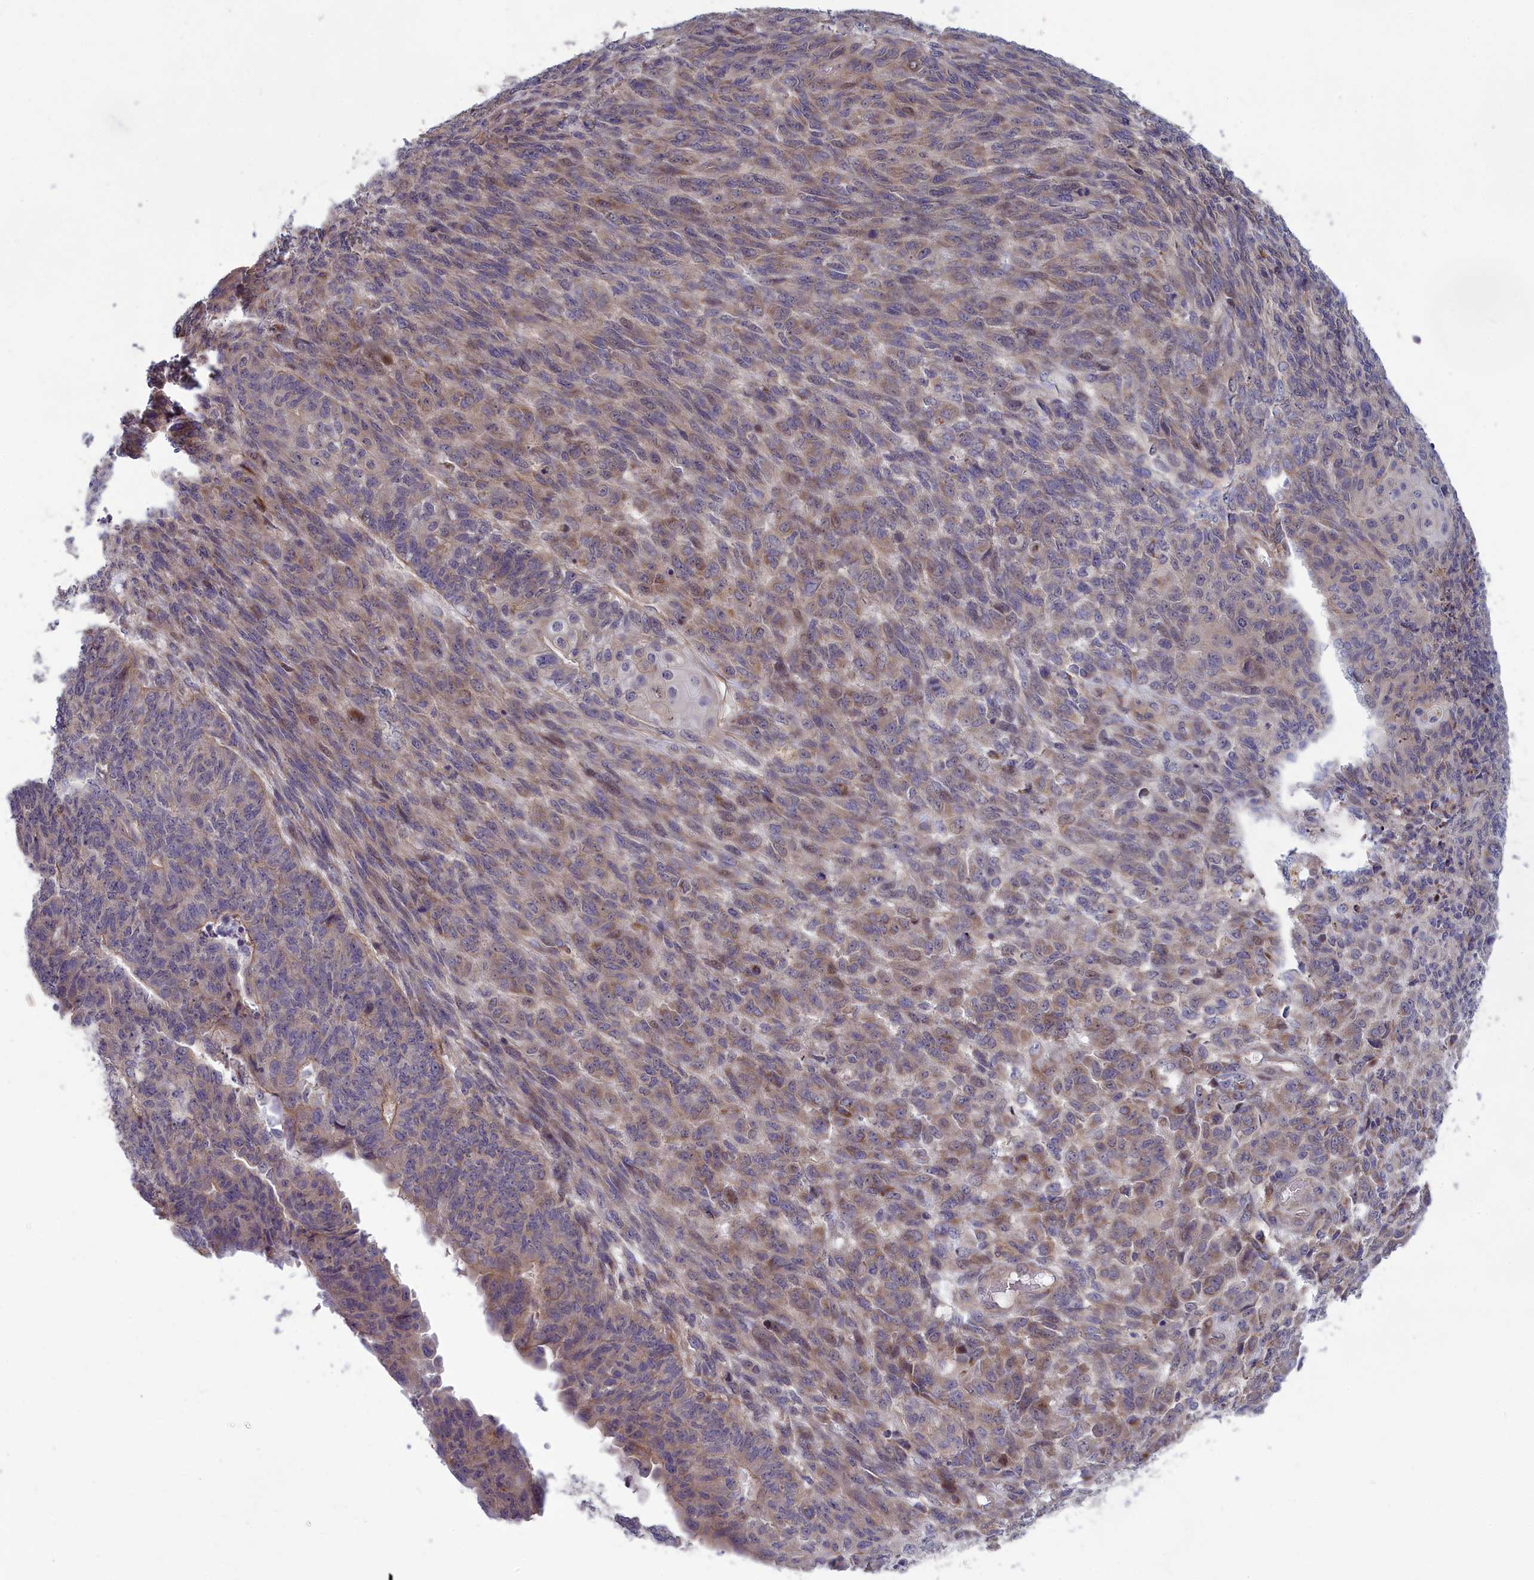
{"staining": {"intensity": "weak", "quantity": "<25%", "location": "cytoplasmic/membranous"}, "tissue": "endometrial cancer", "cell_type": "Tumor cells", "image_type": "cancer", "snomed": [{"axis": "morphology", "description": "Adenocarcinoma, NOS"}, {"axis": "topography", "description": "Endometrium"}], "caption": "A photomicrograph of adenocarcinoma (endometrial) stained for a protein exhibits no brown staining in tumor cells.", "gene": "BLTP2", "patient": {"sex": "female", "age": 32}}